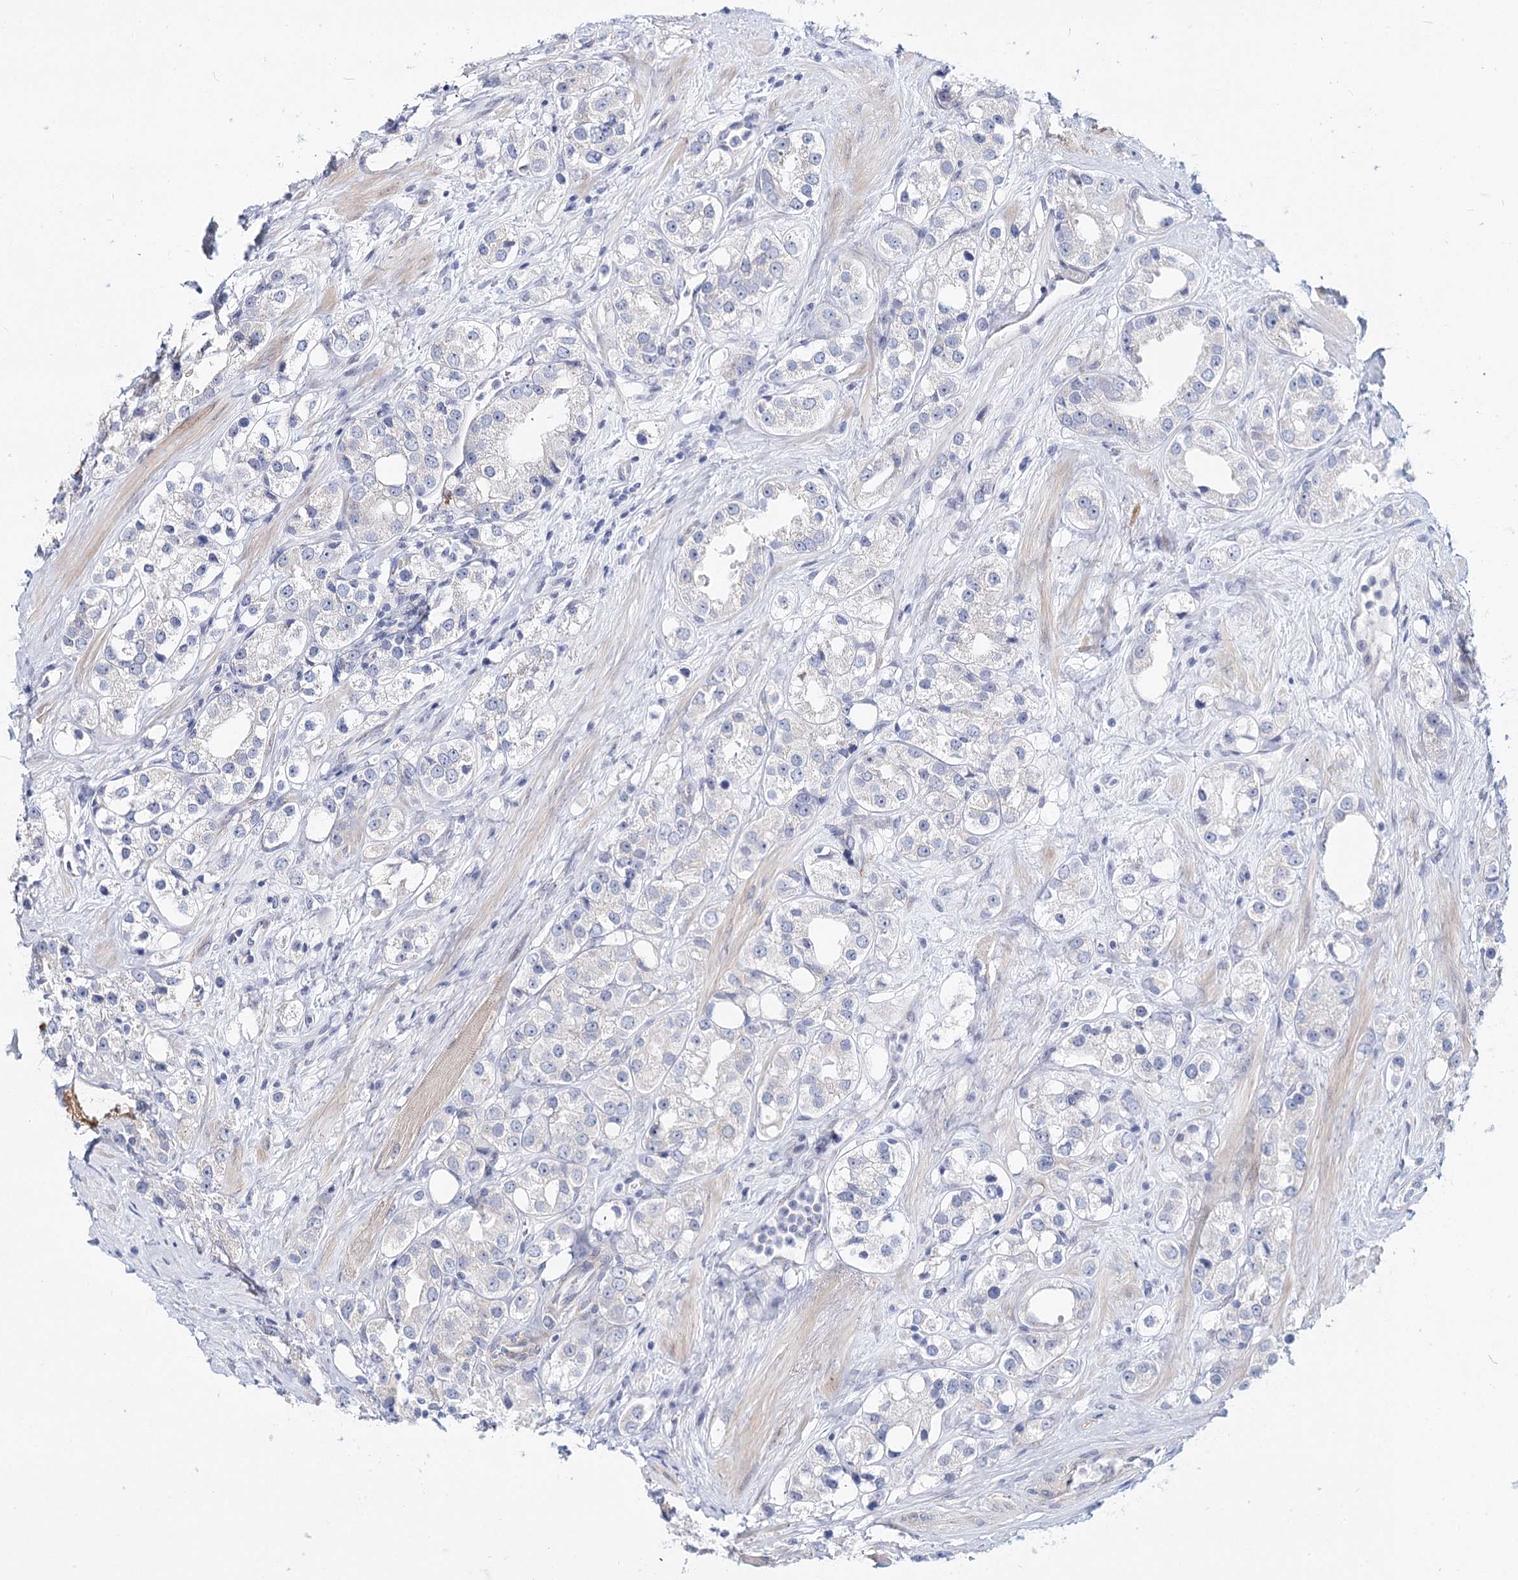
{"staining": {"intensity": "negative", "quantity": "none", "location": "none"}, "tissue": "prostate cancer", "cell_type": "Tumor cells", "image_type": "cancer", "snomed": [{"axis": "morphology", "description": "Adenocarcinoma, NOS"}, {"axis": "topography", "description": "Prostate"}], "caption": "The photomicrograph displays no significant positivity in tumor cells of adenocarcinoma (prostate).", "gene": "TEX12", "patient": {"sex": "male", "age": 79}}